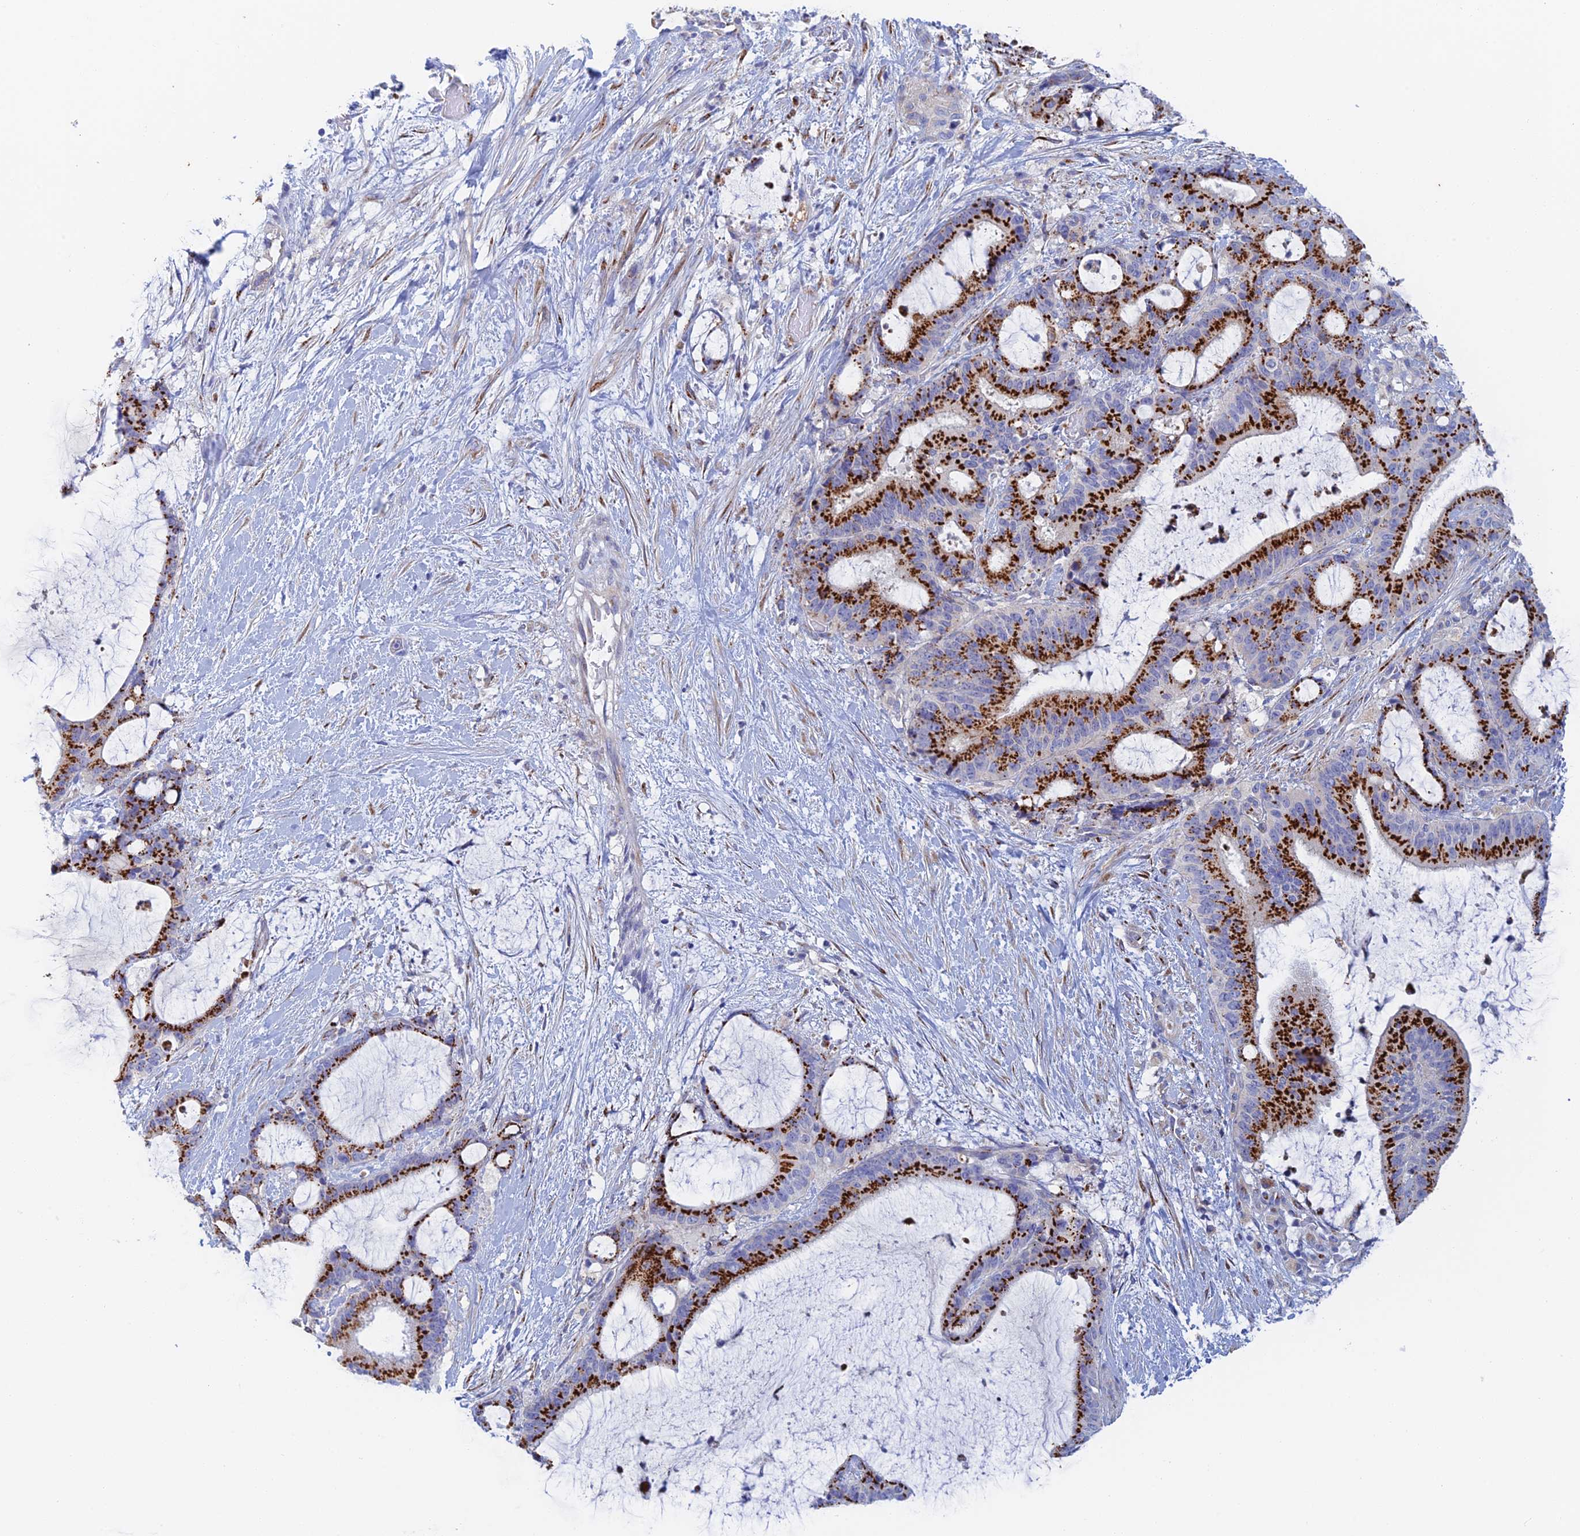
{"staining": {"intensity": "strong", "quantity": ">75%", "location": "cytoplasmic/membranous"}, "tissue": "liver cancer", "cell_type": "Tumor cells", "image_type": "cancer", "snomed": [{"axis": "morphology", "description": "Normal tissue, NOS"}, {"axis": "morphology", "description": "Cholangiocarcinoma"}, {"axis": "topography", "description": "Liver"}, {"axis": "topography", "description": "Peripheral nerve tissue"}], "caption": "Liver cancer stained with DAB immunohistochemistry (IHC) displays high levels of strong cytoplasmic/membranous staining in approximately >75% of tumor cells. (Stains: DAB (3,3'-diaminobenzidine) in brown, nuclei in blue, Microscopy: brightfield microscopy at high magnification).", "gene": "SLC24A3", "patient": {"sex": "female", "age": 73}}